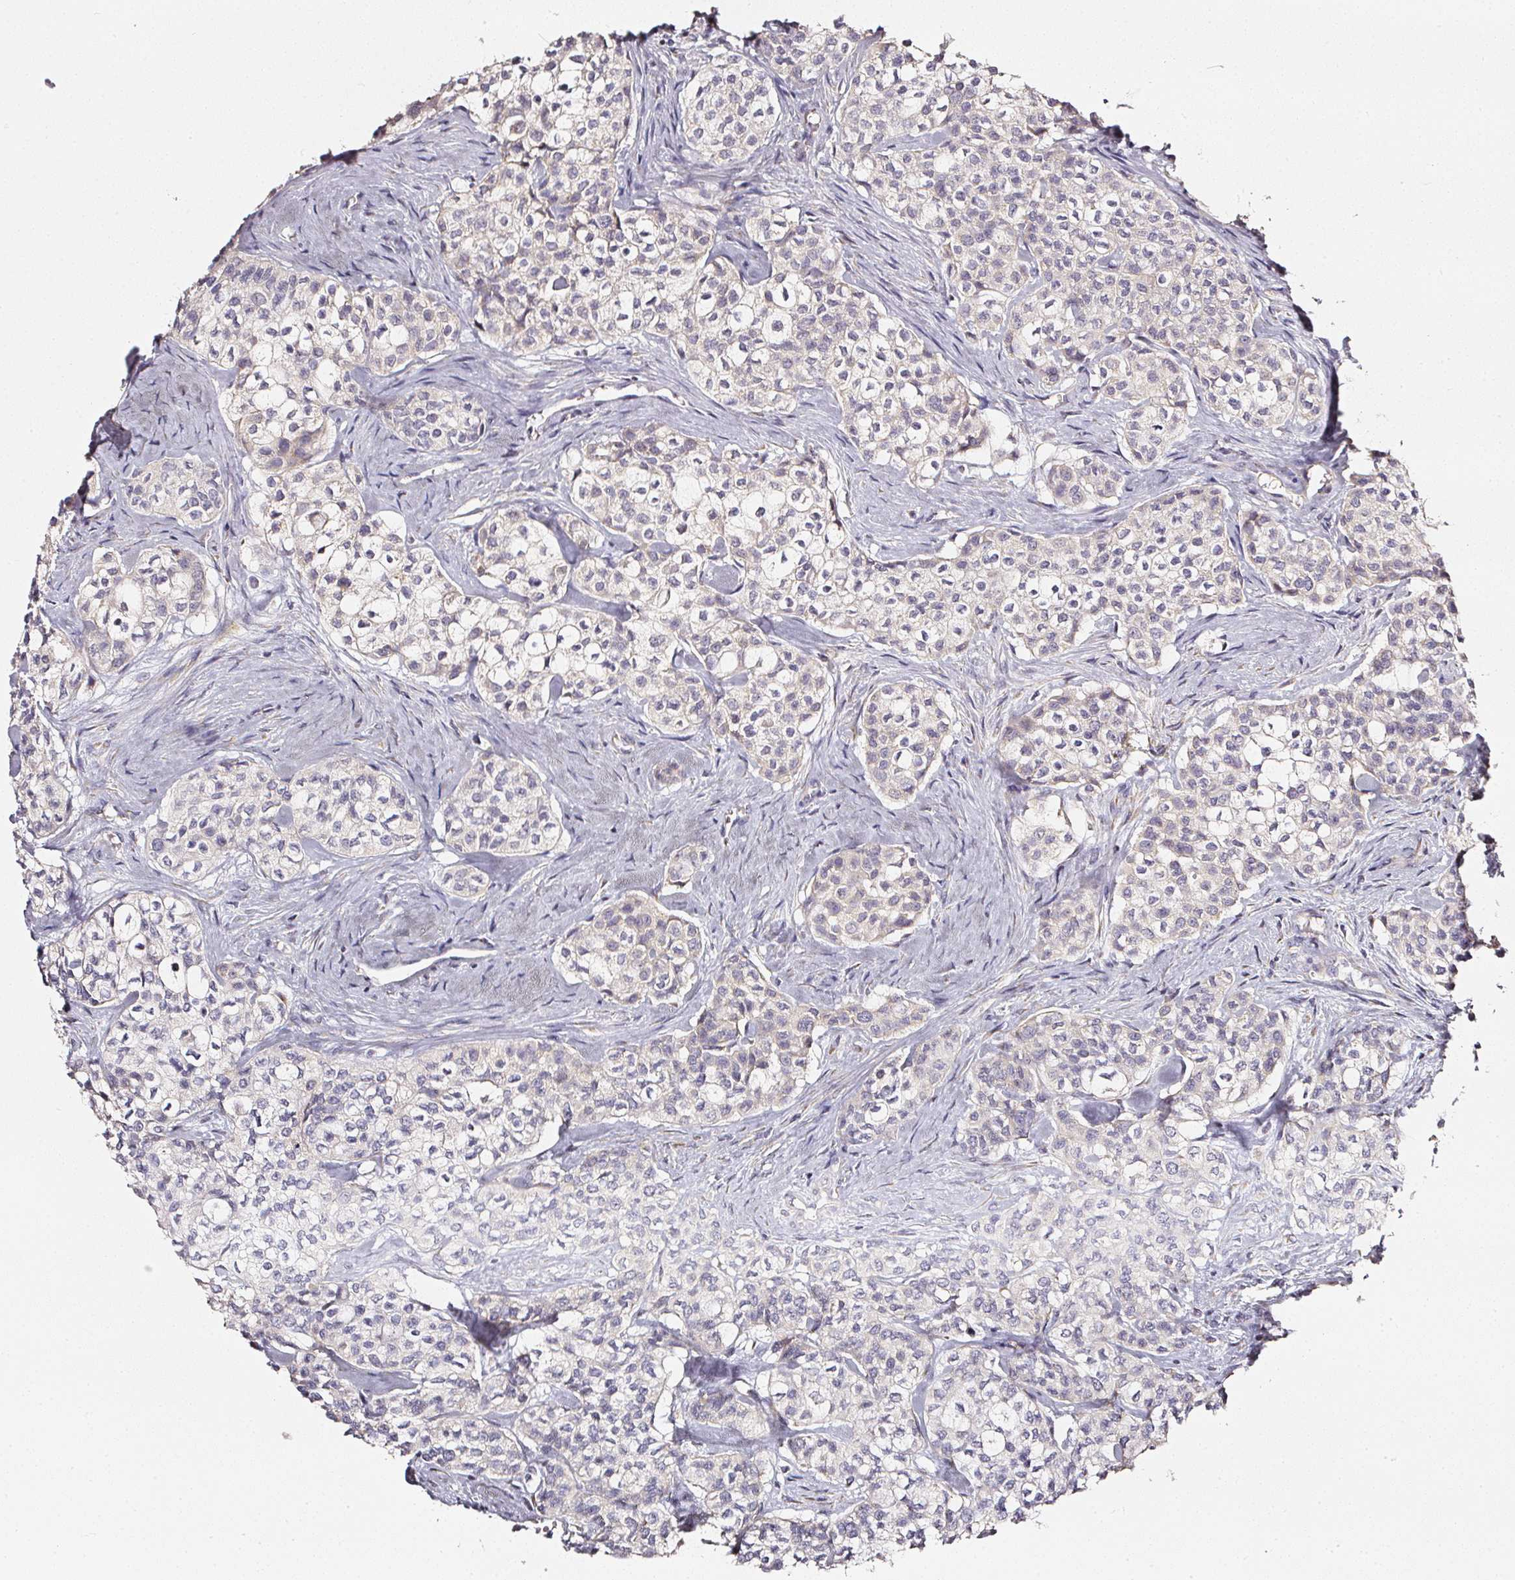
{"staining": {"intensity": "negative", "quantity": "none", "location": "none"}, "tissue": "head and neck cancer", "cell_type": "Tumor cells", "image_type": "cancer", "snomed": [{"axis": "morphology", "description": "Adenocarcinoma, NOS"}, {"axis": "topography", "description": "Head-Neck"}], "caption": "DAB (3,3'-diaminobenzidine) immunohistochemical staining of human head and neck adenocarcinoma shows no significant staining in tumor cells.", "gene": "NTRK1", "patient": {"sex": "male", "age": 81}}